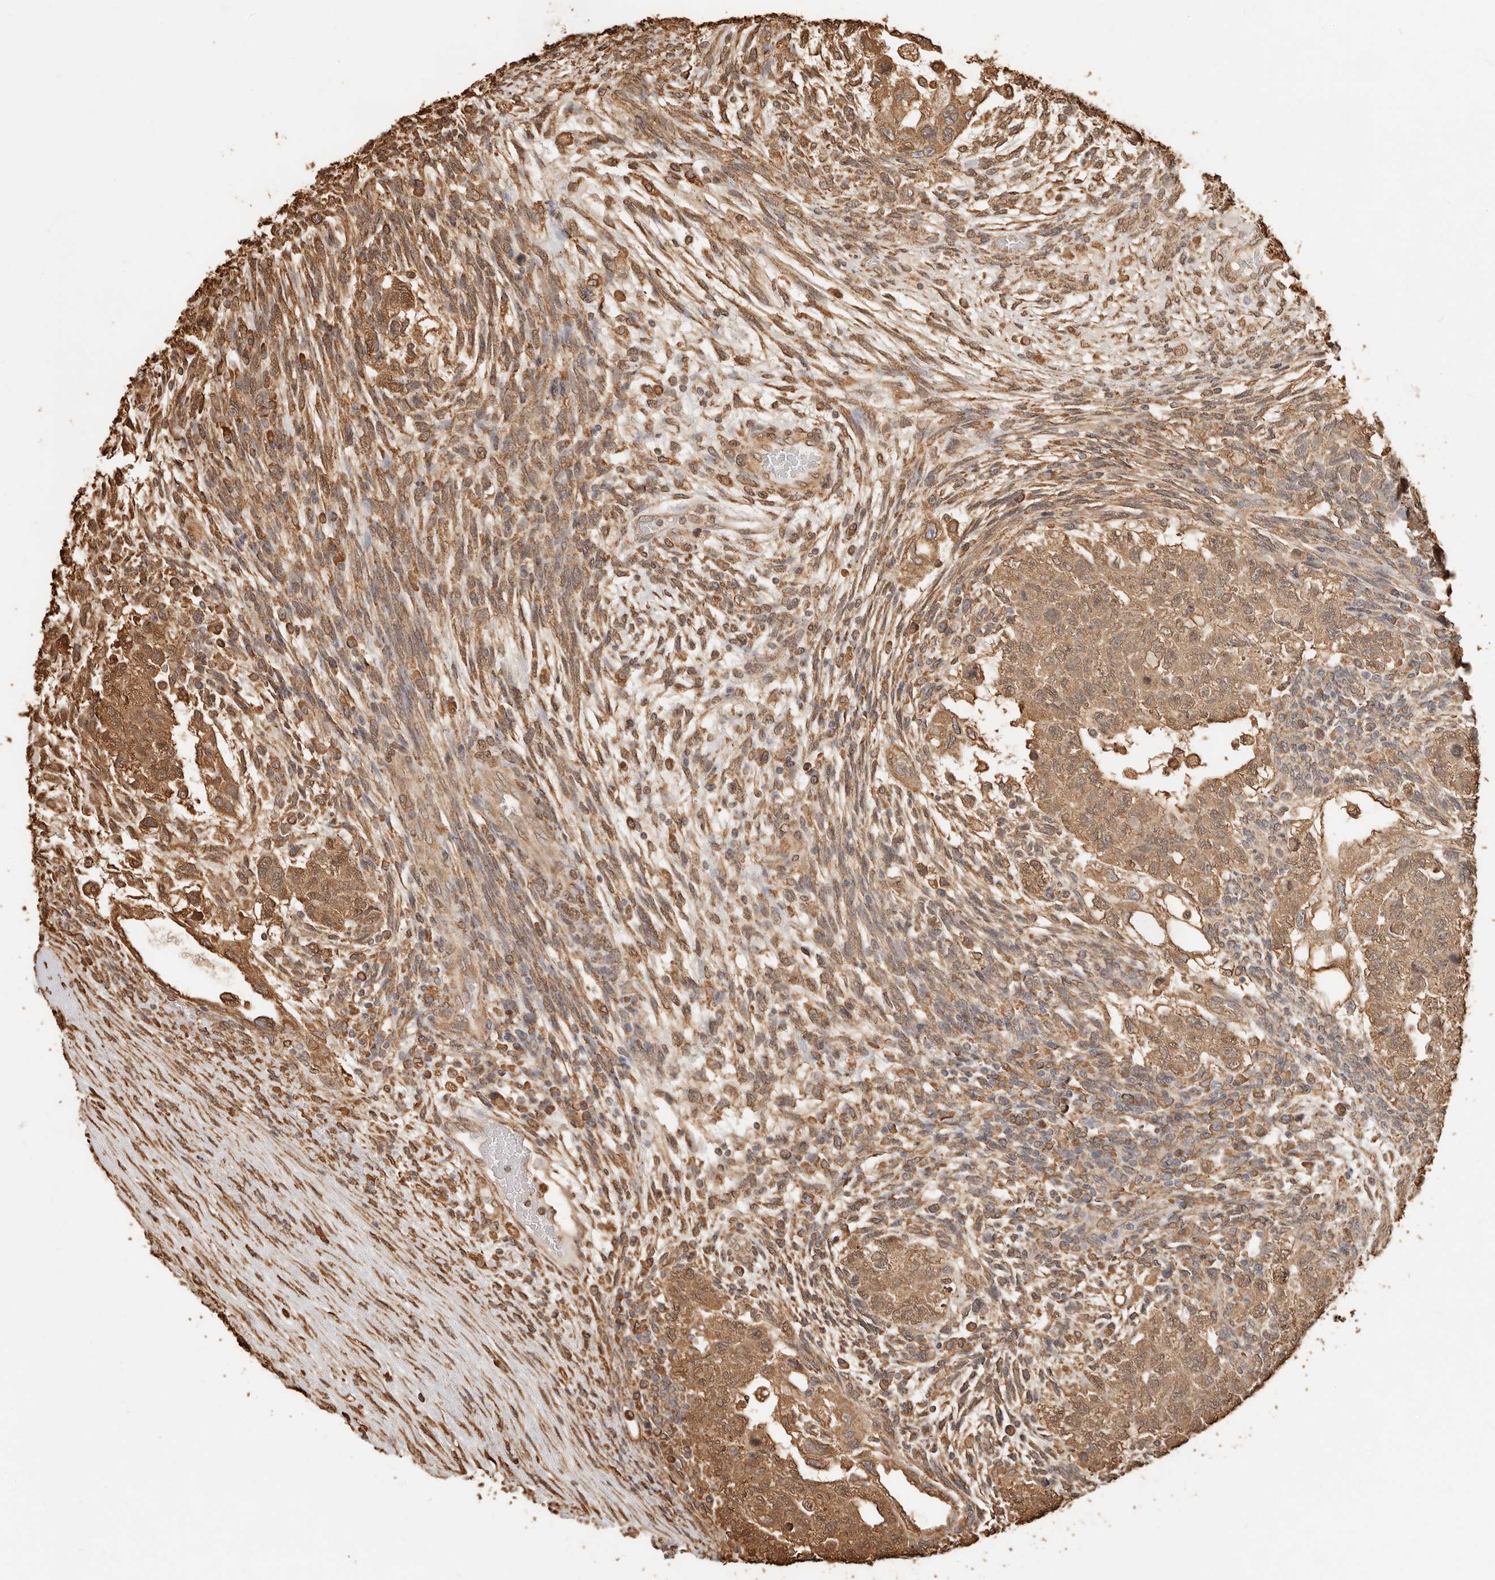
{"staining": {"intensity": "moderate", "quantity": ">75%", "location": "cytoplasmic/membranous,nuclear"}, "tissue": "testis cancer", "cell_type": "Tumor cells", "image_type": "cancer", "snomed": [{"axis": "morphology", "description": "Normal tissue, NOS"}, {"axis": "morphology", "description": "Carcinoma, Embryonal, NOS"}, {"axis": "topography", "description": "Testis"}], "caption": "Immunohistochemistry (IHC) of human testis cancer reveals medium levels of moderate cytoplasmic/membranous and nuclear expression in about >75% of tumor cells.", "gene": "ARHGEF10L", "patient": {"sex": "male", "age": 36}}